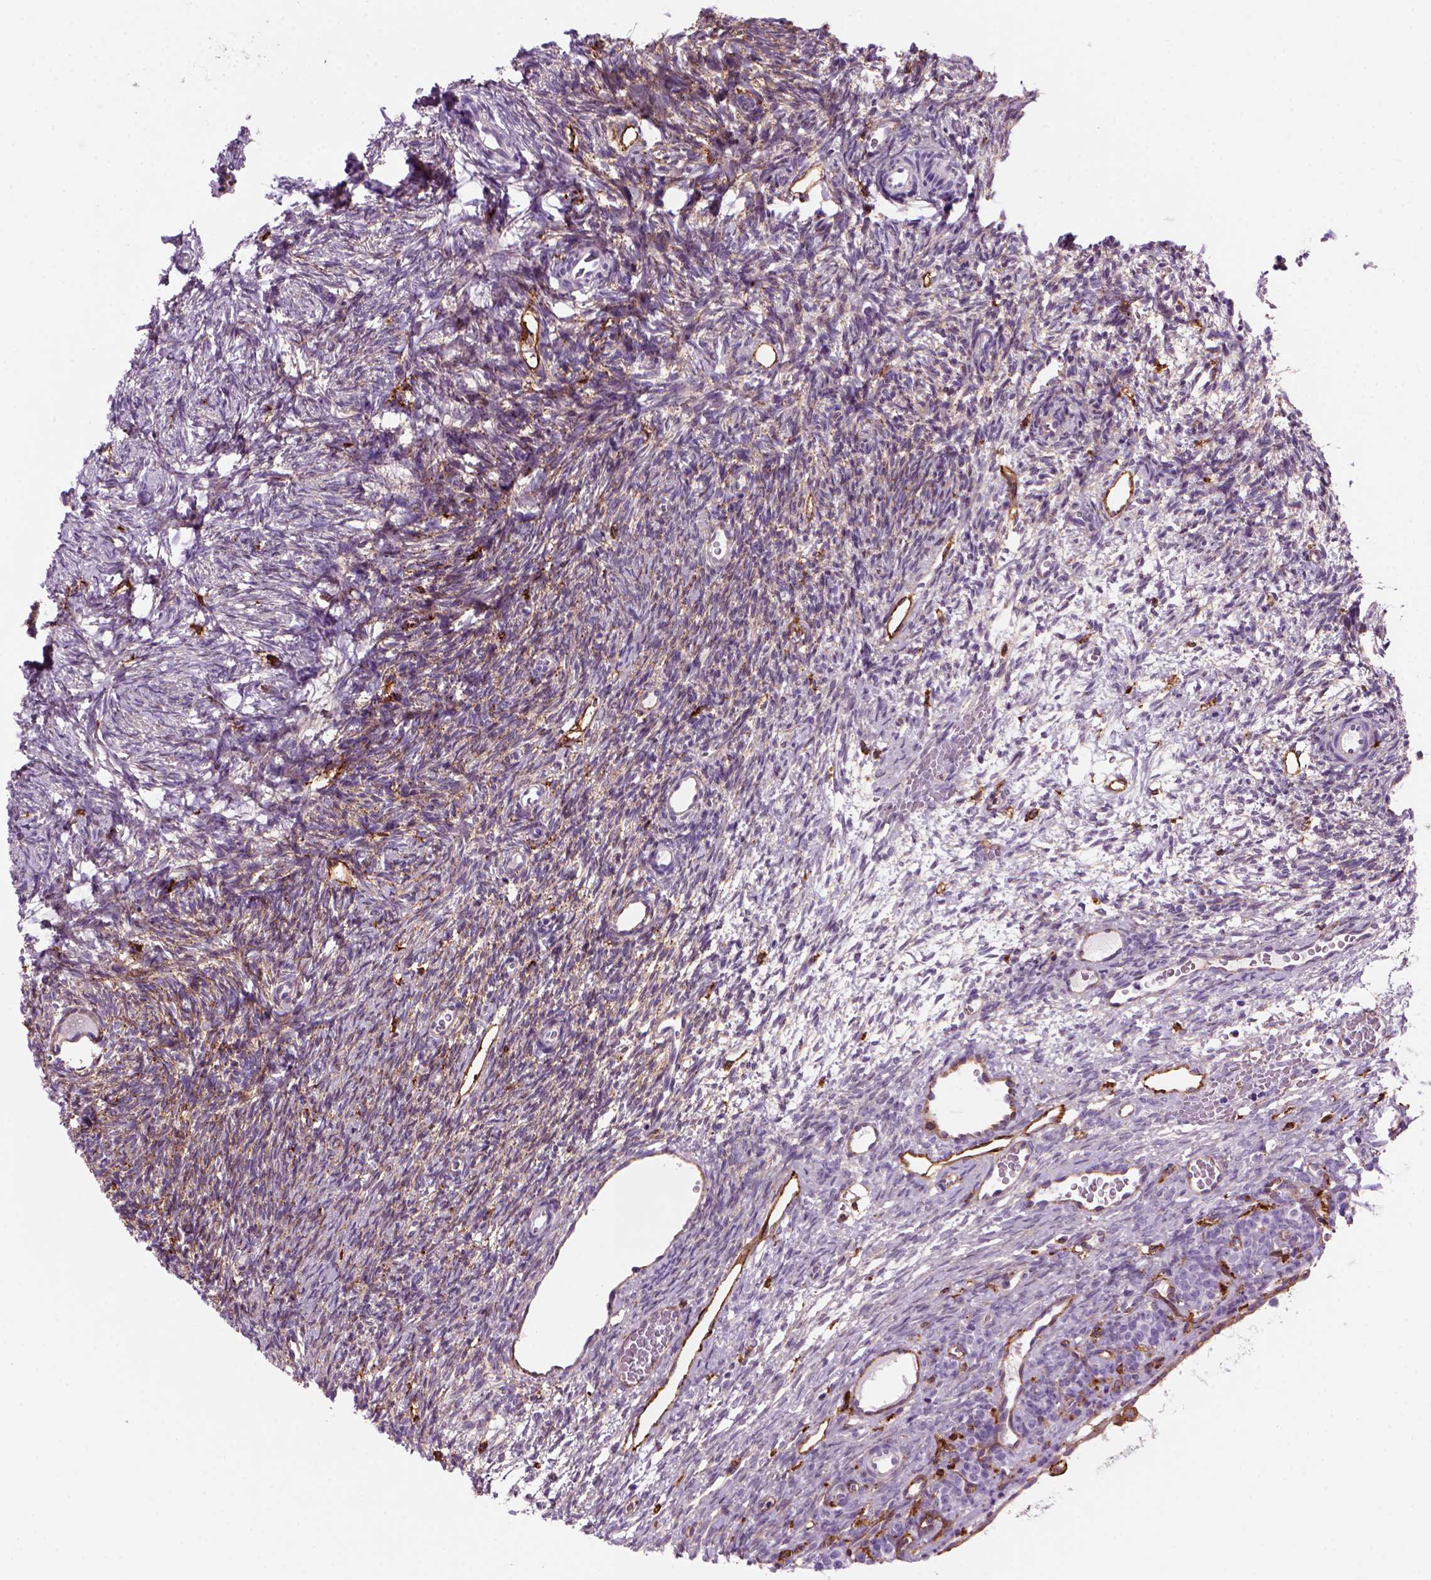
{"staining": {"intensity": "weak", "quantity": "25%-75%", "location": "cytoplasmic/membranous"}, "tissue": "ovary", "cell_type": "Follicle cells", "image_type": "normal", "snomed": [{"axis": "morphology", "description": "Normal tissue, NOS"}, {"axis": "topography", "description": "Ovary"}], "caption": "This is a micrograph of IHC staining of normal ovary, which shows weak expression in the cytoplasmic/membranous of follicle cells.", "gene": "MARCKS", "patient": {"sex": "female", "age": 34}}